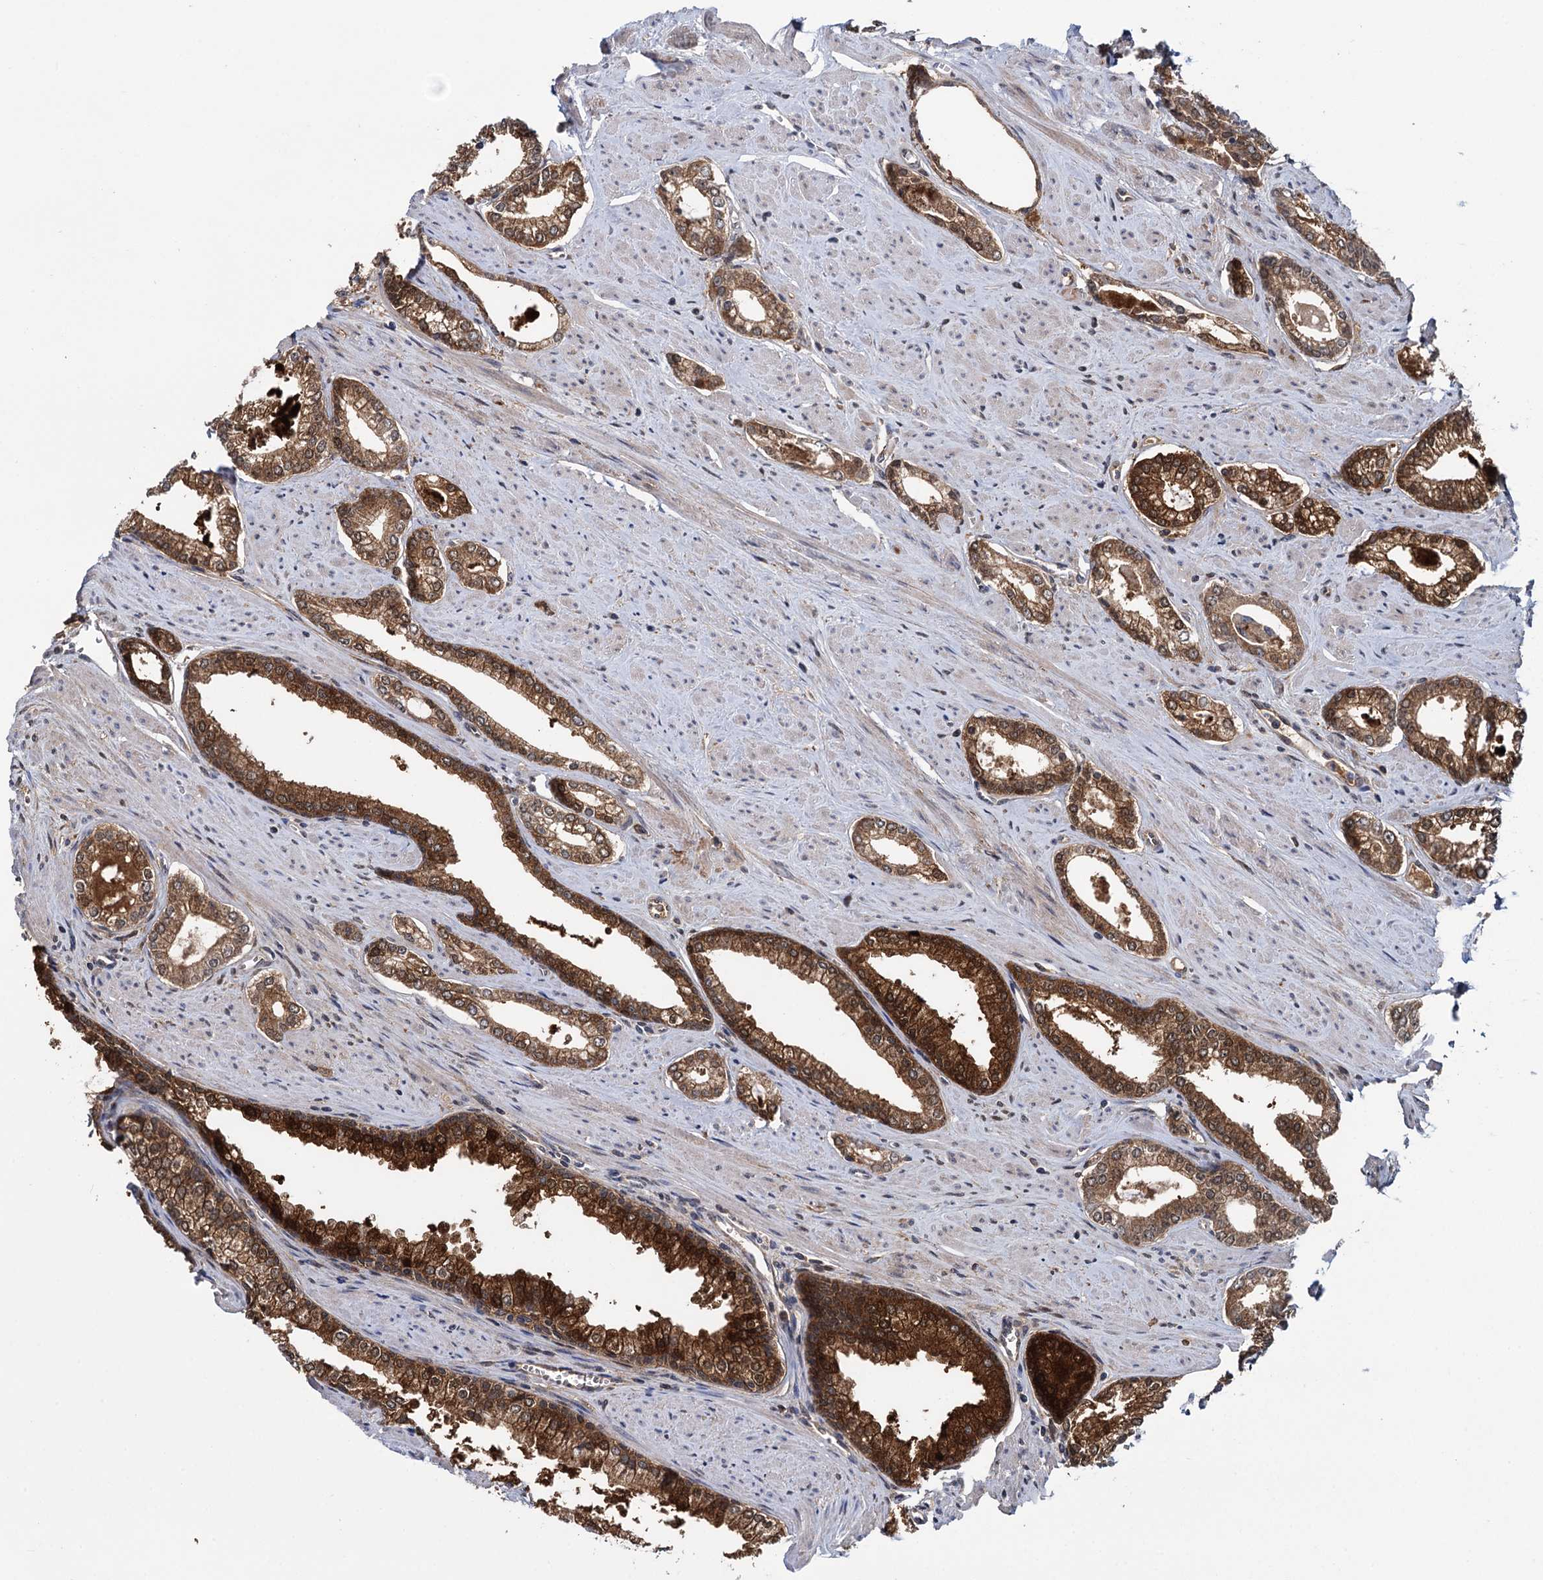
{"staining": {"intensity": "moderate", "quantity": ">75%", "location": "cytoplasmic/membranous"}, "tissue": "prostate cancer", "cell_type": "Tumor cells", "image_type": "cancer", "snomed": [{"axis": "morphology", "description": "Adenocarcinoma, Low grade"}, {"axis": "topography", "description": "Prostate and seminal vesicle, NOS"}], "caption": "This is a micrograph of immunohistochemistry (IHC) staining of prostate cancer (low-grade adenocarcinoma), which shows moderate expression in the cytoplasmic/membranous of tumor cells.", "gene": "GLO1", "patient": {"sex": "male", "age": 60}}